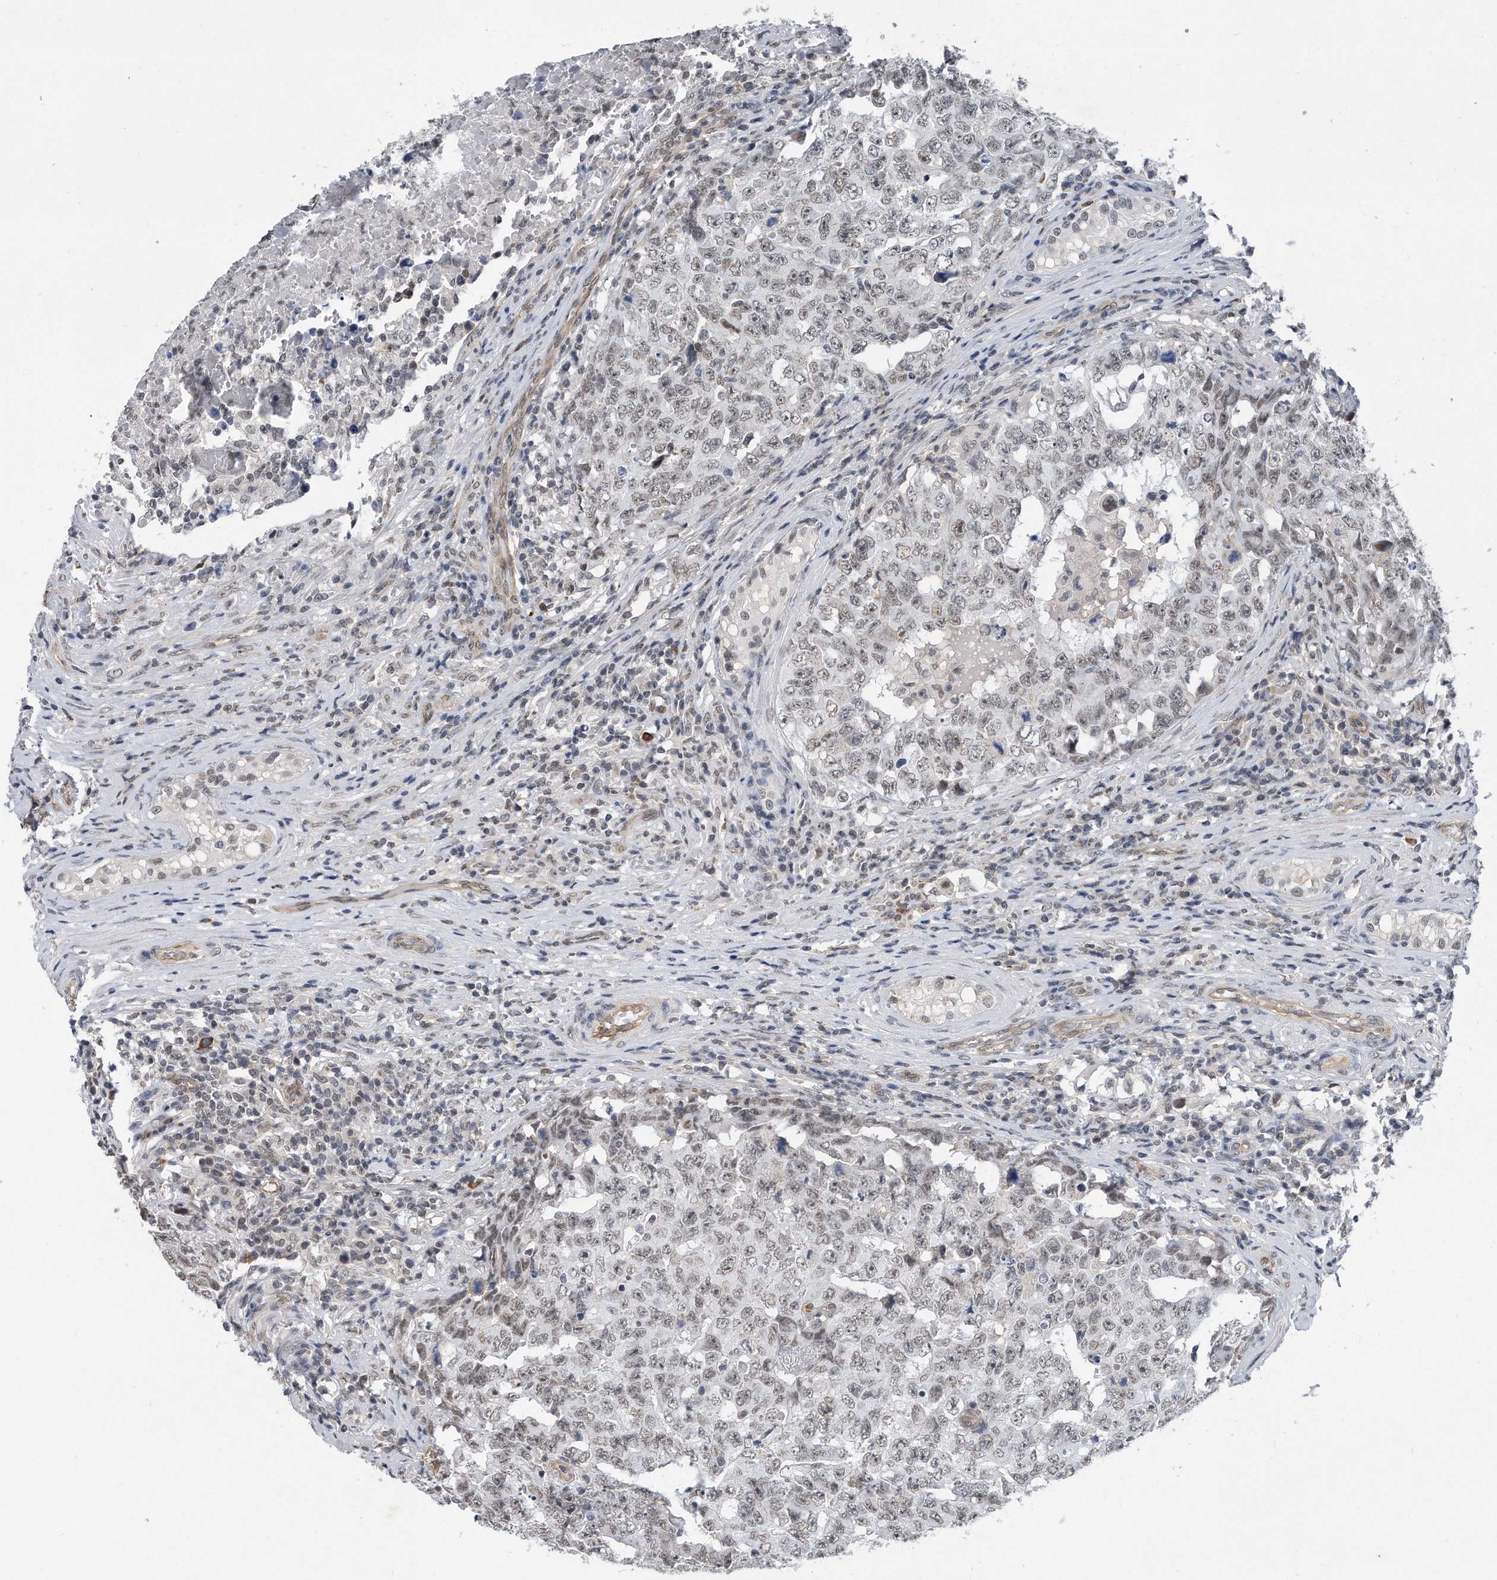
{"staining": {"intensity": "weak", "quantity": ">75%", "location": "nuclear"}, "tissue": "testis cancer", "cell_type": "Tumor cells", "image_type": "cancer", "snomed": [{"axis": "morphology", "description": "Carcinoma, Embryonal, NOS"}, {"axis": "topography", "description": "Testis"}], "caption": "Embryonal carcinoma (testis) stained with immunohistochemistry reveals weak nuclear positivity in about >75% of tumor cells. The protein is stained brown, and the nuclei are stained in blue (DAB (3,3'-diaminobenzidine) IHC with brightfield microscopy, high magnification).", "gene": "TP53INP1", "patient": {"sex": "male", "age": 26}}